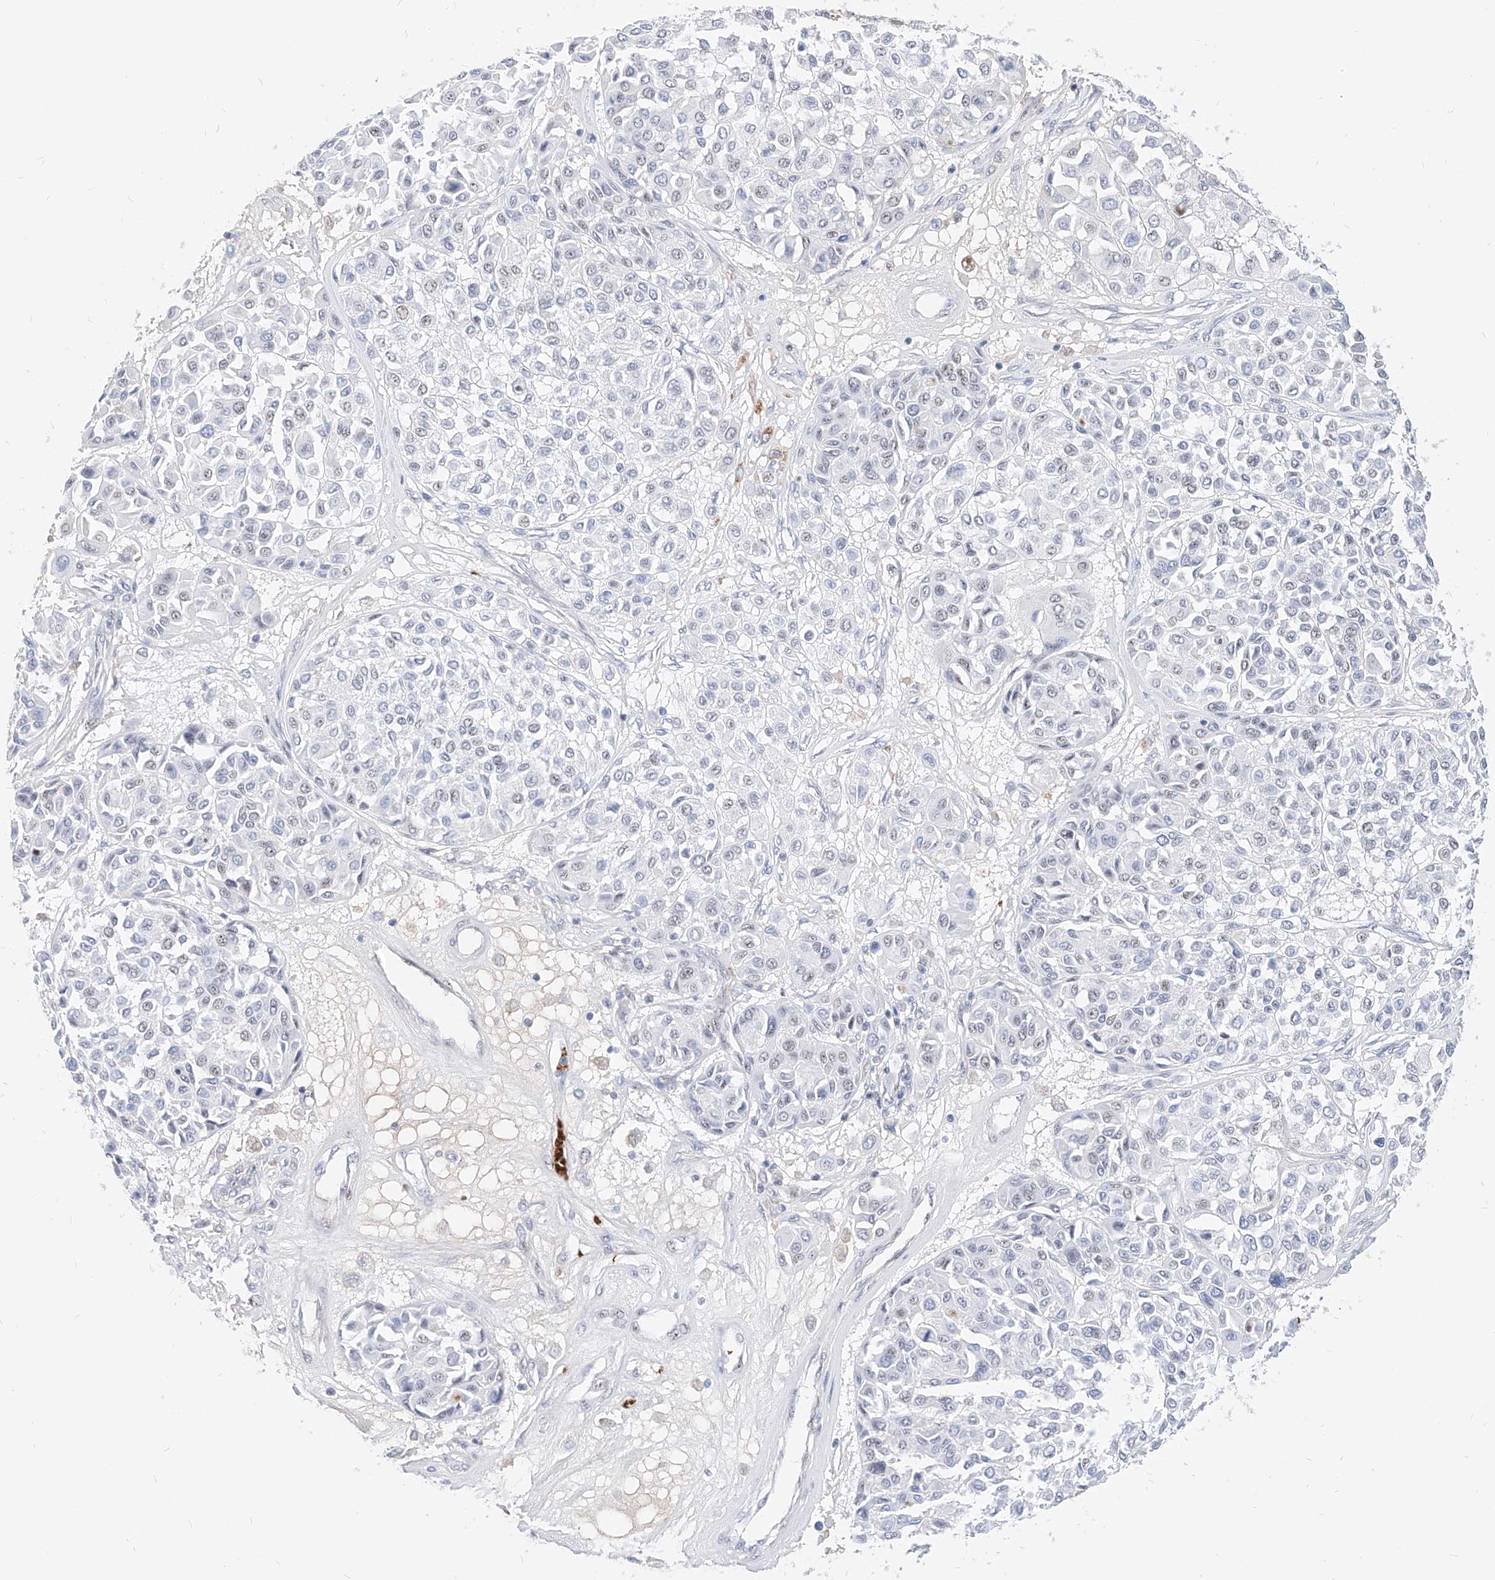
{"staining": {"intensity": "negative", "quantity": "none", "location": "none"}, "tissue": "melanoma", "cell_type": "Tumor cells", "image_type": "cancer", "snomed": [{"axis": "morphology", "description": "Malignant melanoma, Metastatic site"}, {"axis": "topography", "description": "Soft tissue"}], "caption": "Immunohistochemistry (IHC) histopathology image of neoplastic tissue: human melanoma stained with DAB exhibits no significant protein staining in tumor cells.", "gene": "ZFP42", "patient": {"sex": "male", "age": 41}}